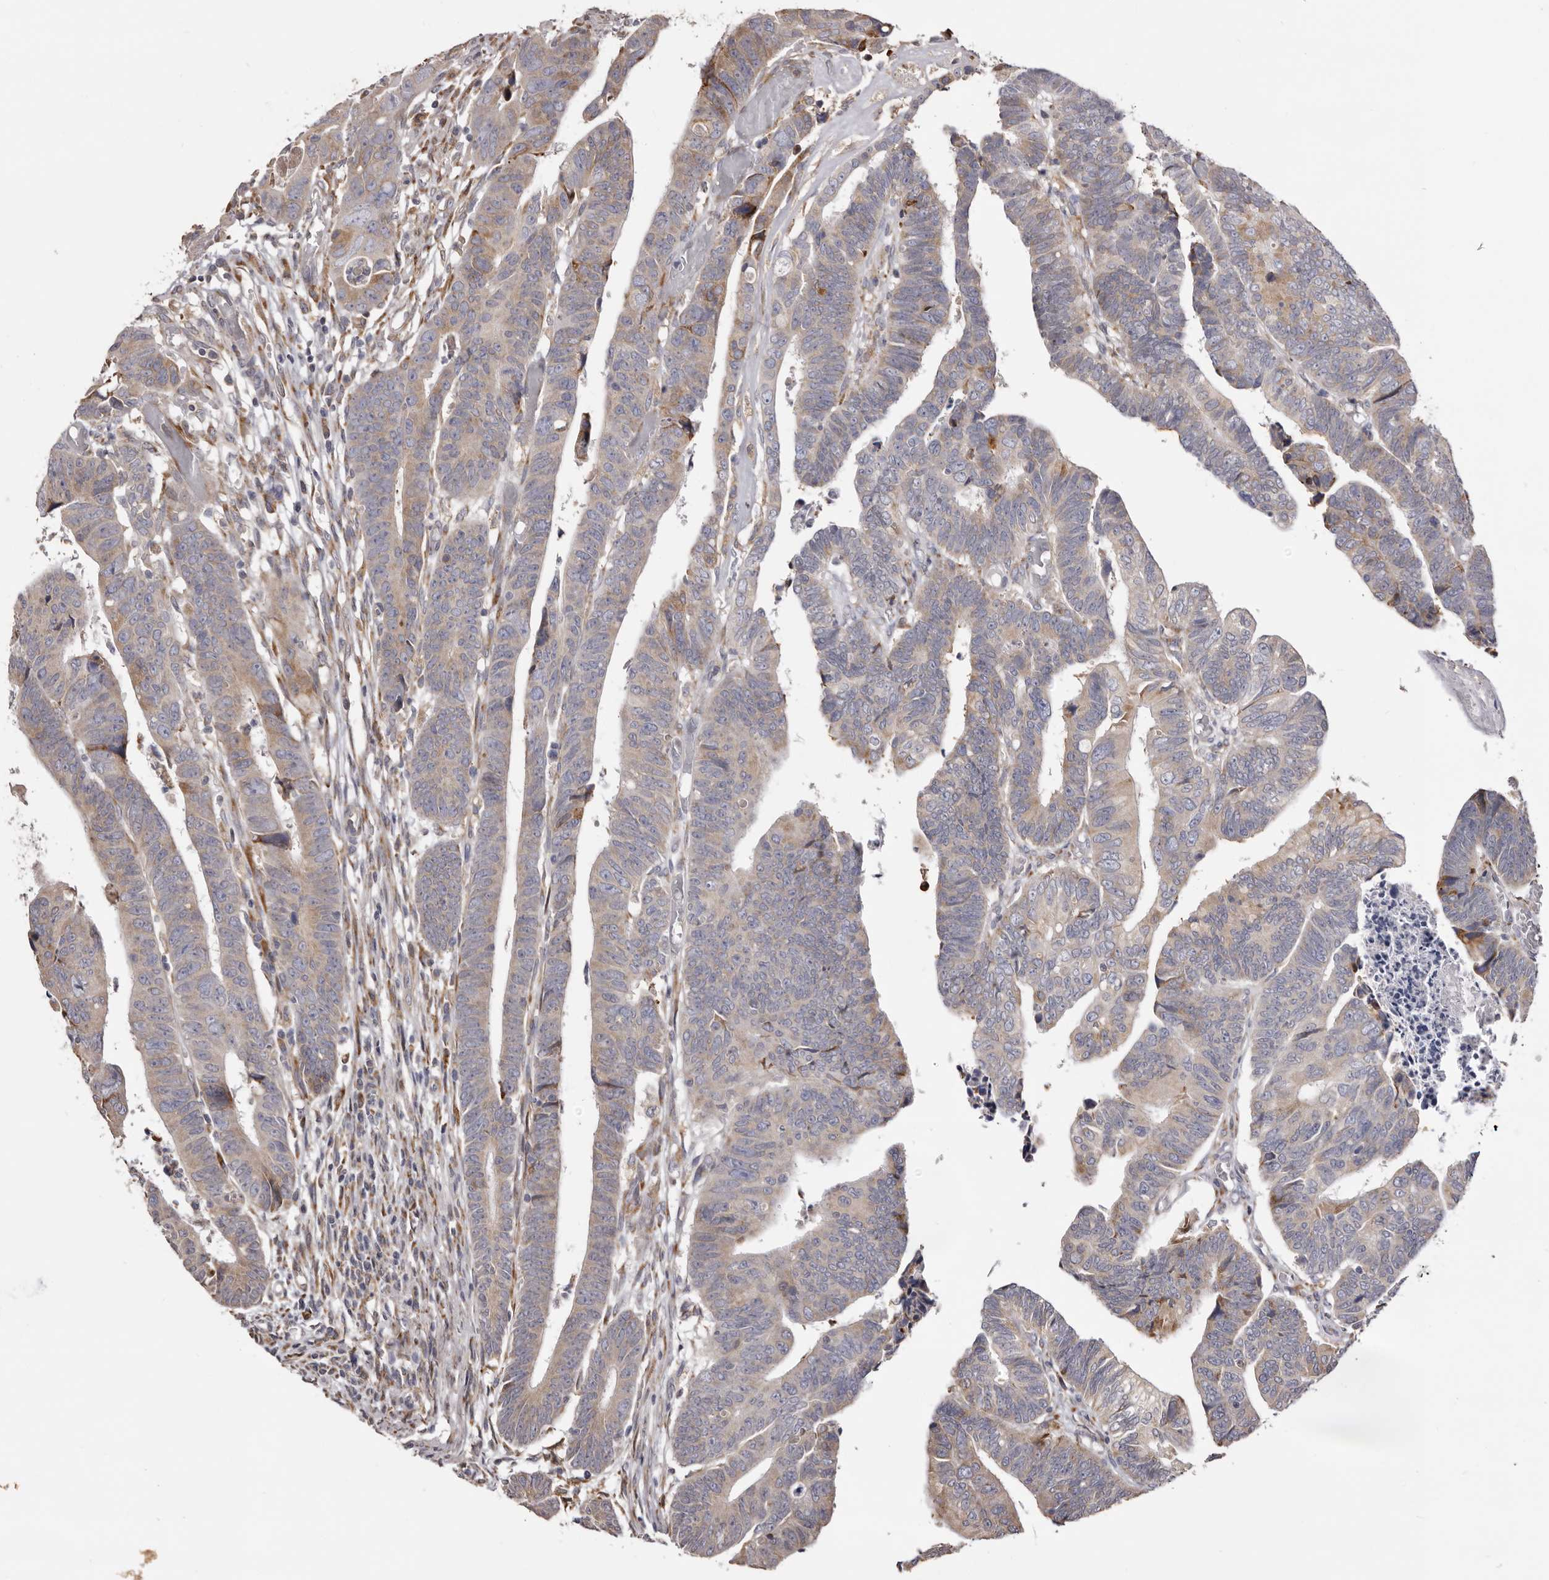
{"staining": {"intensity": "weak", "quantity": "<25%", "location": "cytoplasmic/membranous"}, "tissue": "colorectal cancer", "cell_type": "Tumor cells", "image_type": "cancer", "snomed": [{"axis": "morphology", "description": "Adenocarcinoma, NOS"}, {"axis": "topography", "description": "Rectum"}], "caption": "Tumor cells are negative for protein expression in human adenocarcinoma (colorectal).", "gene": "PIGX", "patient": {"sex": "female", "age": 65}}